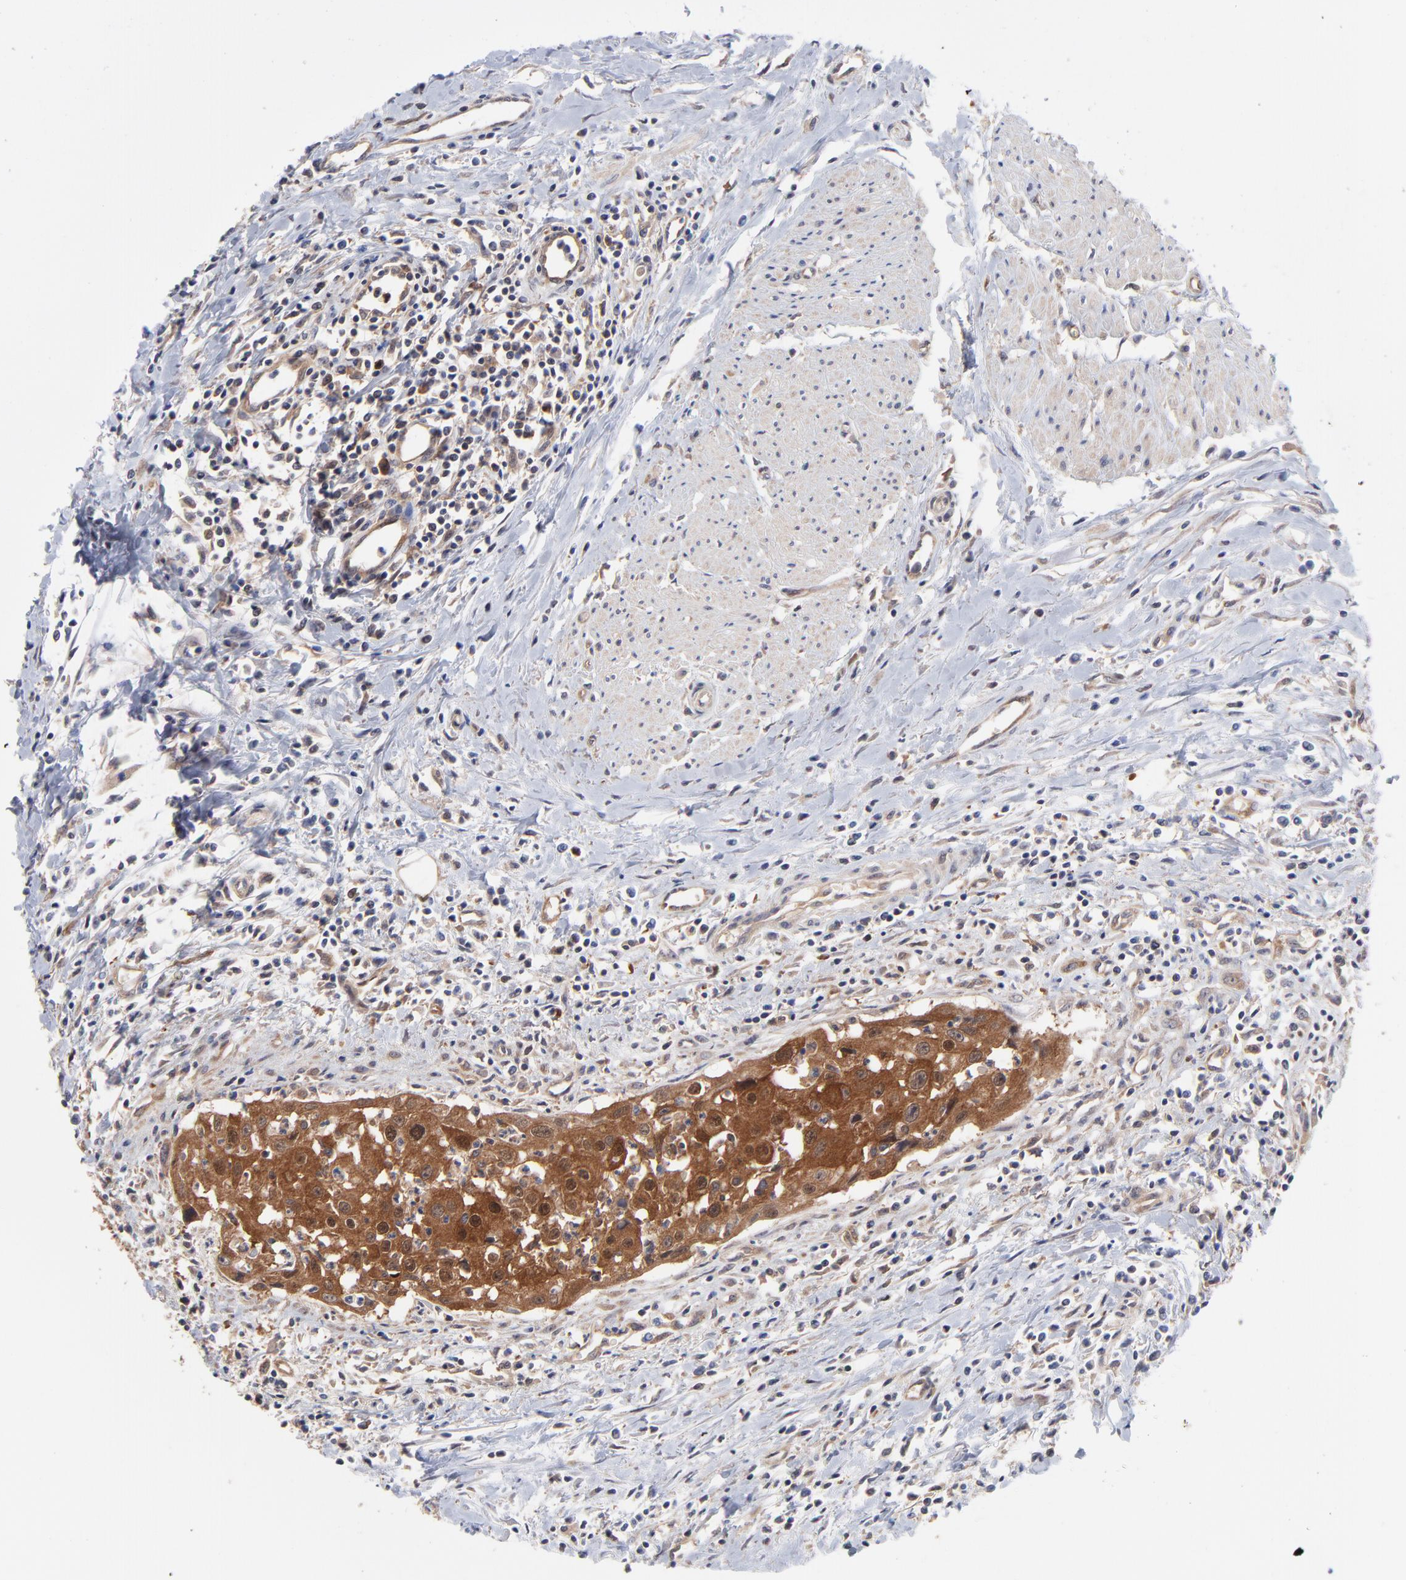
{"staining": {"intensity": "strong", "quantity": ">75%", "location": "cytoplasmic/membranous"}, "tissue": "urothelial cancer", "cell_type": "Tumor cells", "image_type": "cancer", "snomed": [{"axis": "morphology", "description": "Urothelial carcinoma, High grade"}, {"axis": "topography", "description": "Urinary bladder"}], "caption": "Strong cytoplasmic/membranous protein expression is appreciated in approximately >75% of tumor cells in urothelial cancer.", "gene": "GART", "patient": {"sex": "male", "age": 66}}